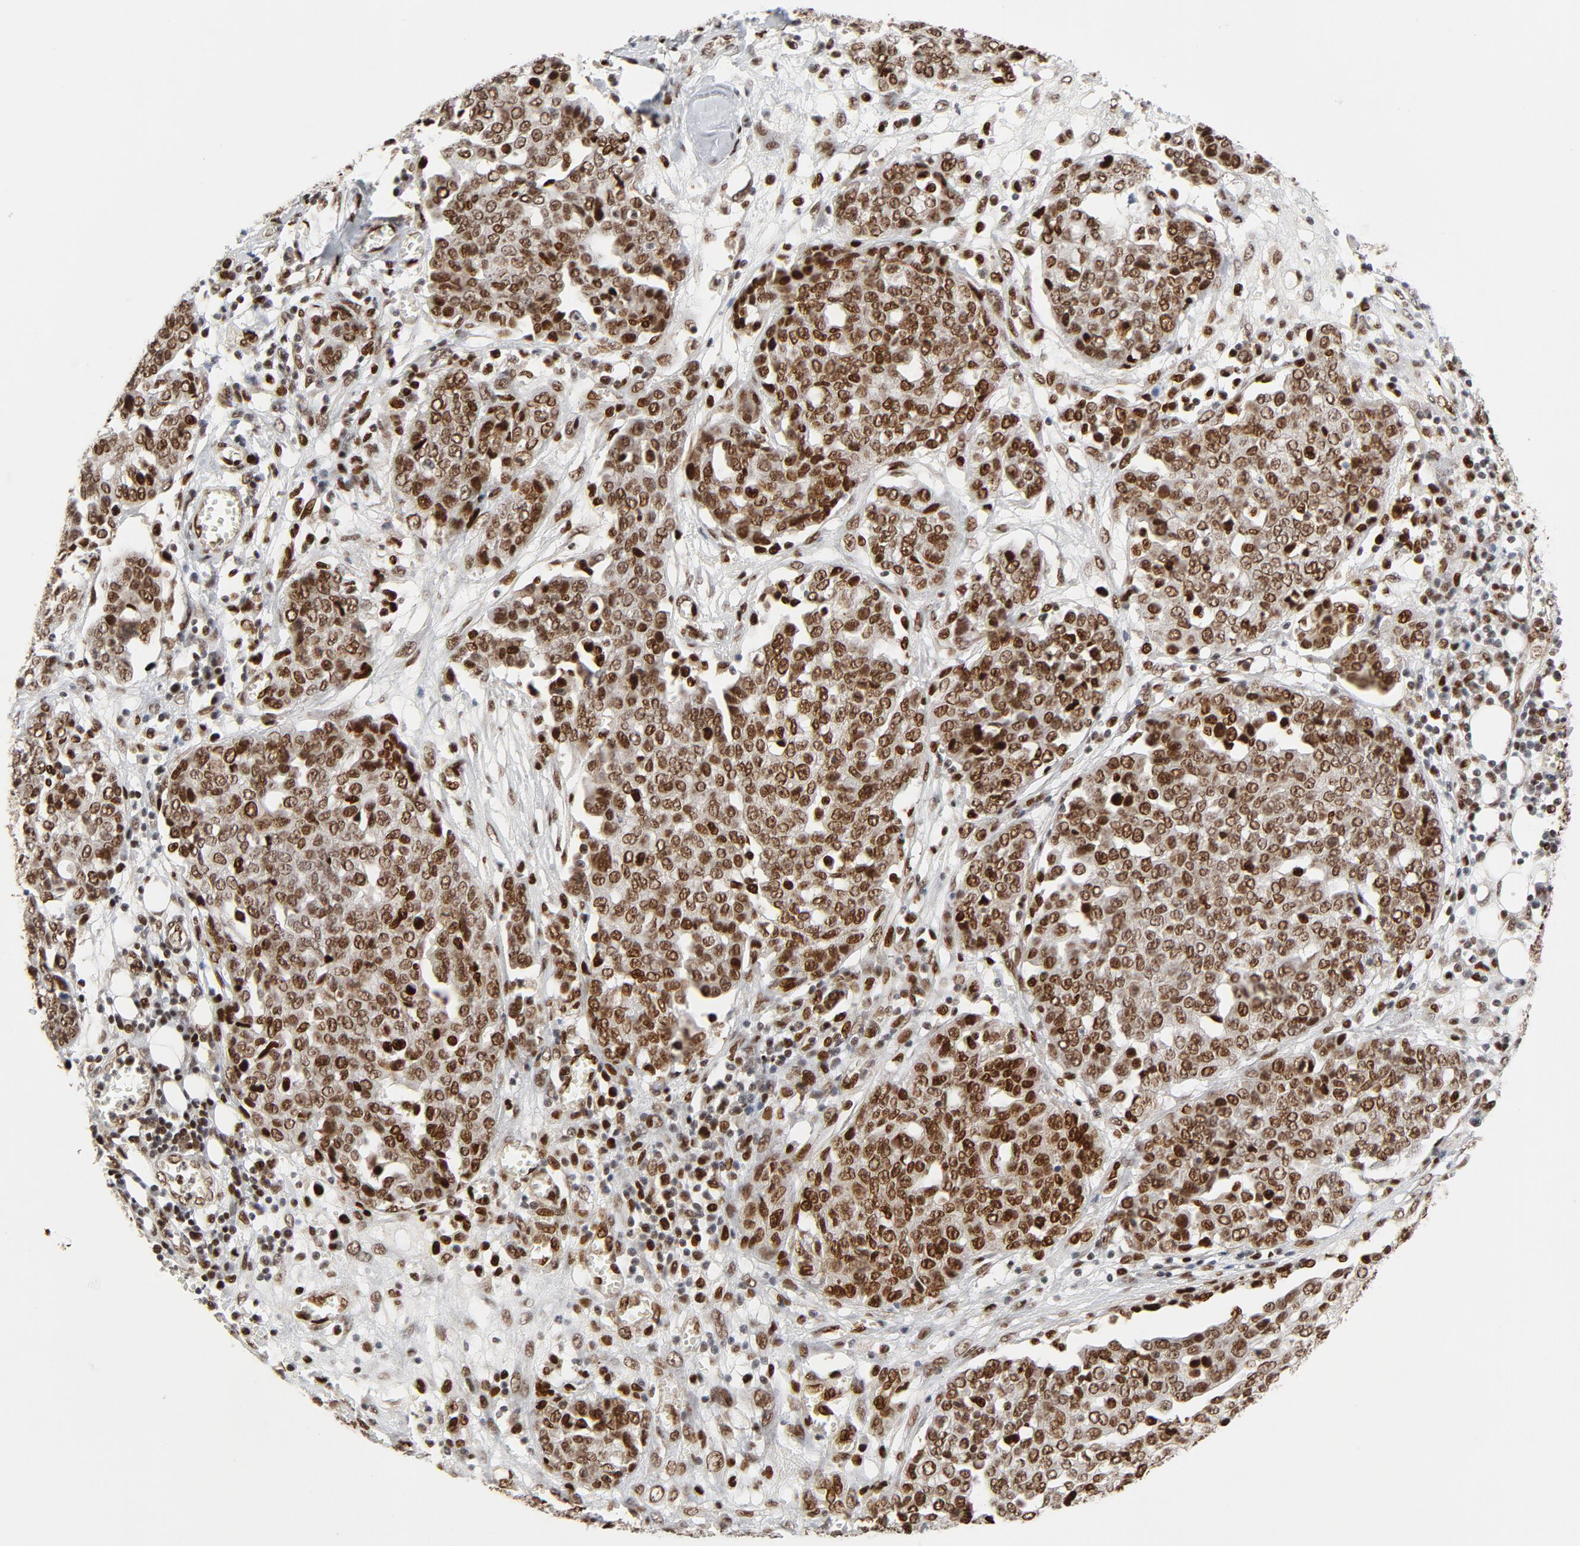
{"staining": {"intensity": "moderate", "quantity": ">75%", "location": "nuclear"}, "tissue": "ovarian cancer", "cell_type": "Tumor cells", "image_type": "cancer", "snomed": [{"axis": "morphology", "description": "Cystadenocarcinoma, serous, NOS"}, {"axis": "topography", "description": "Soft tissue"}, {"axis": "topography", "description": "Ovary"}], "caption": "Ovarian cancer (serous cystadenocarcinoma) tissue reveals moderate nuclear positivity in about >75% of tumor cells", "gene": "MEF2A", "patient": {"sex": "female", "age": 57}}